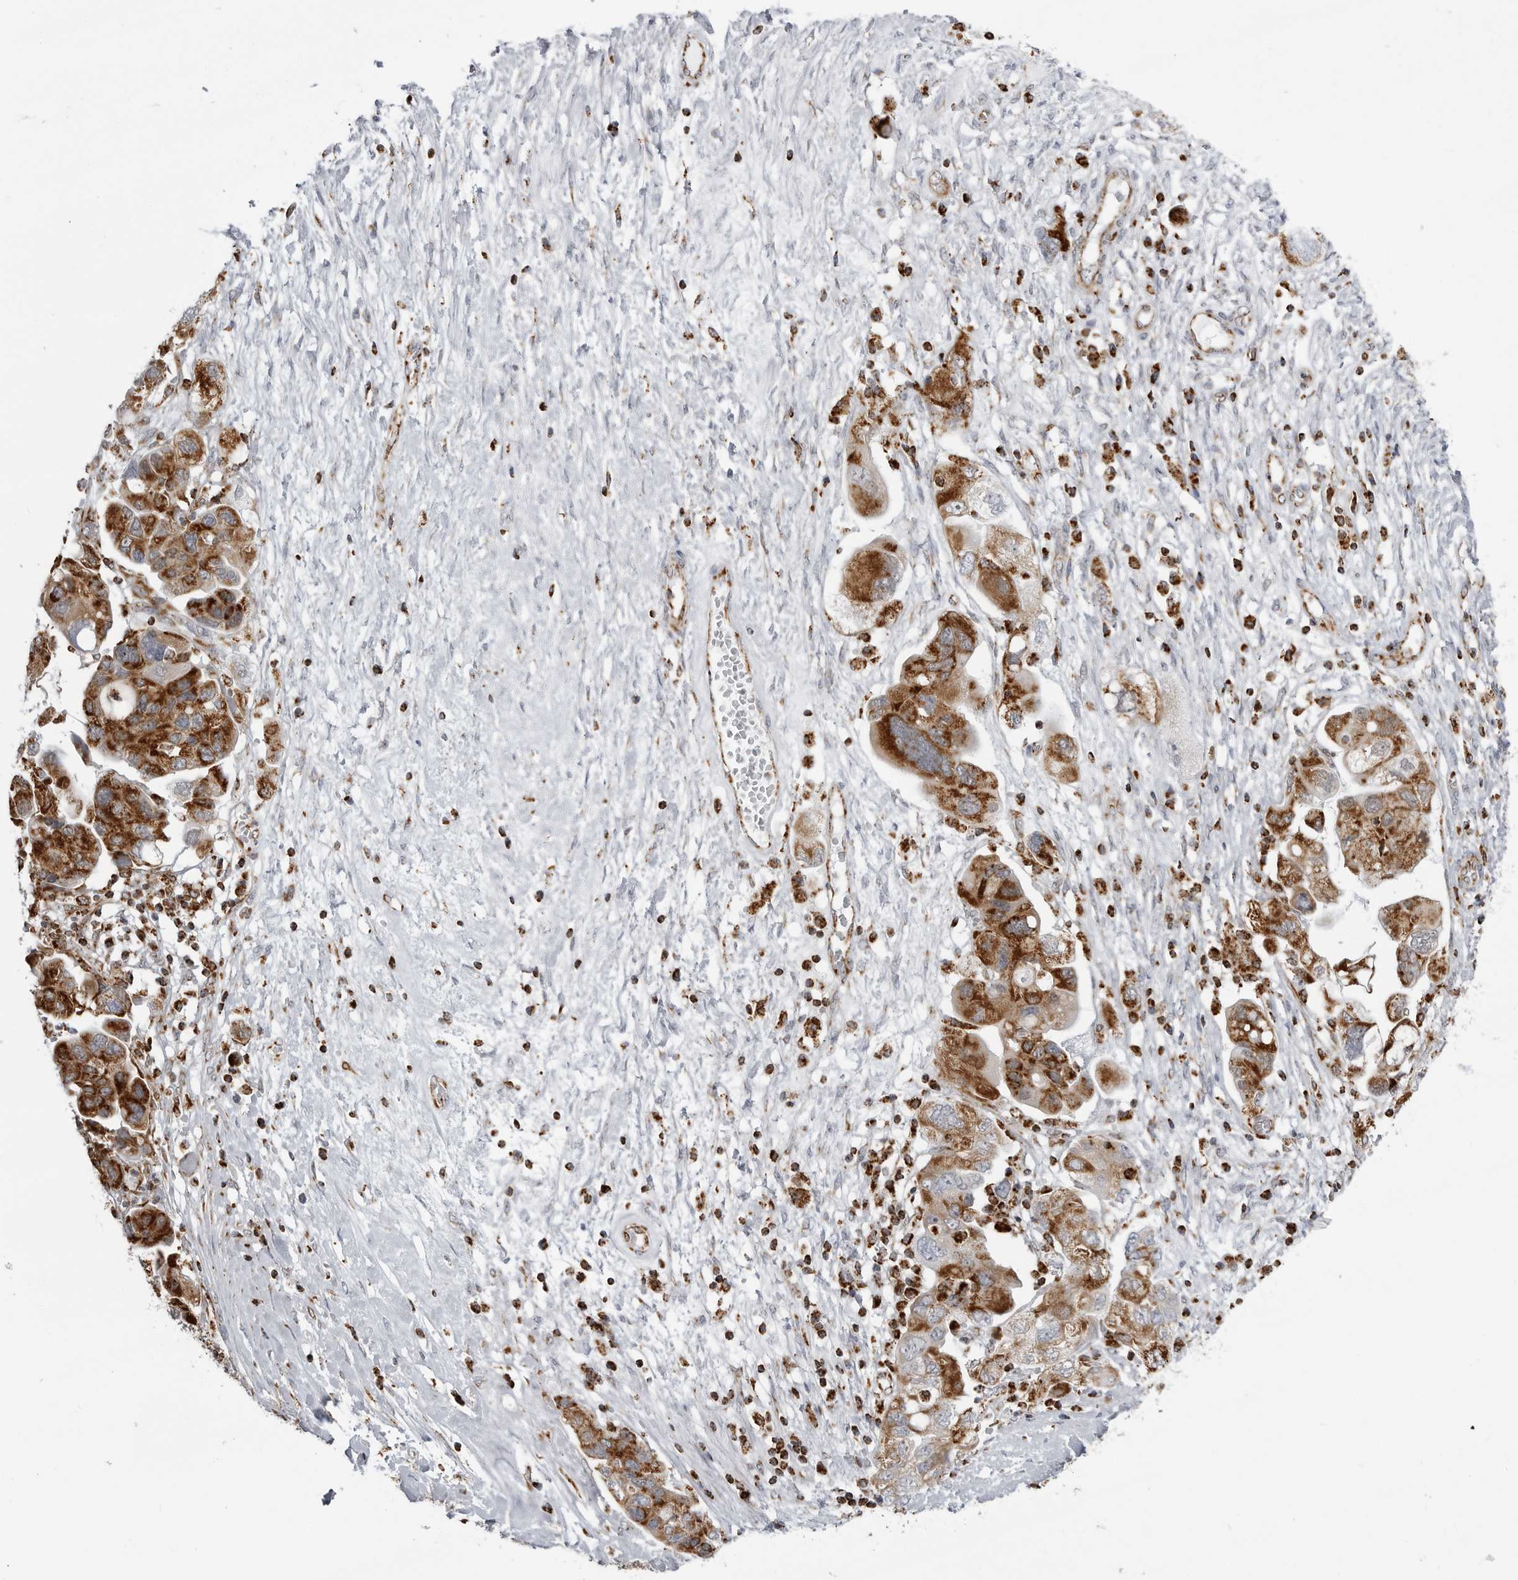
{"staining": {"intensity": "strong", "quantity": ">75%", "location": "cytoplasmic/membranous"}, "tissue": "ovarian cancer", "cell_type": "Tumor cells", "image_type": "cancer", "snomed": [{"axis": "morphology", "description": "Carcinoma, NOS"}, {"axis": "morphology", "description": "Cystadenocarcinoma, serous, NOS"}, {"axis": "topography", "description": "Ovary"}], "caption": "Carcinoma (ovarian) stained with immunohistochemistry (IHC) reveals strong cytoplasmic/membranous positivity in about >75% of tumor cells.", "gene": "COX5A", "patient": {"sex": "female", "age": 69}}